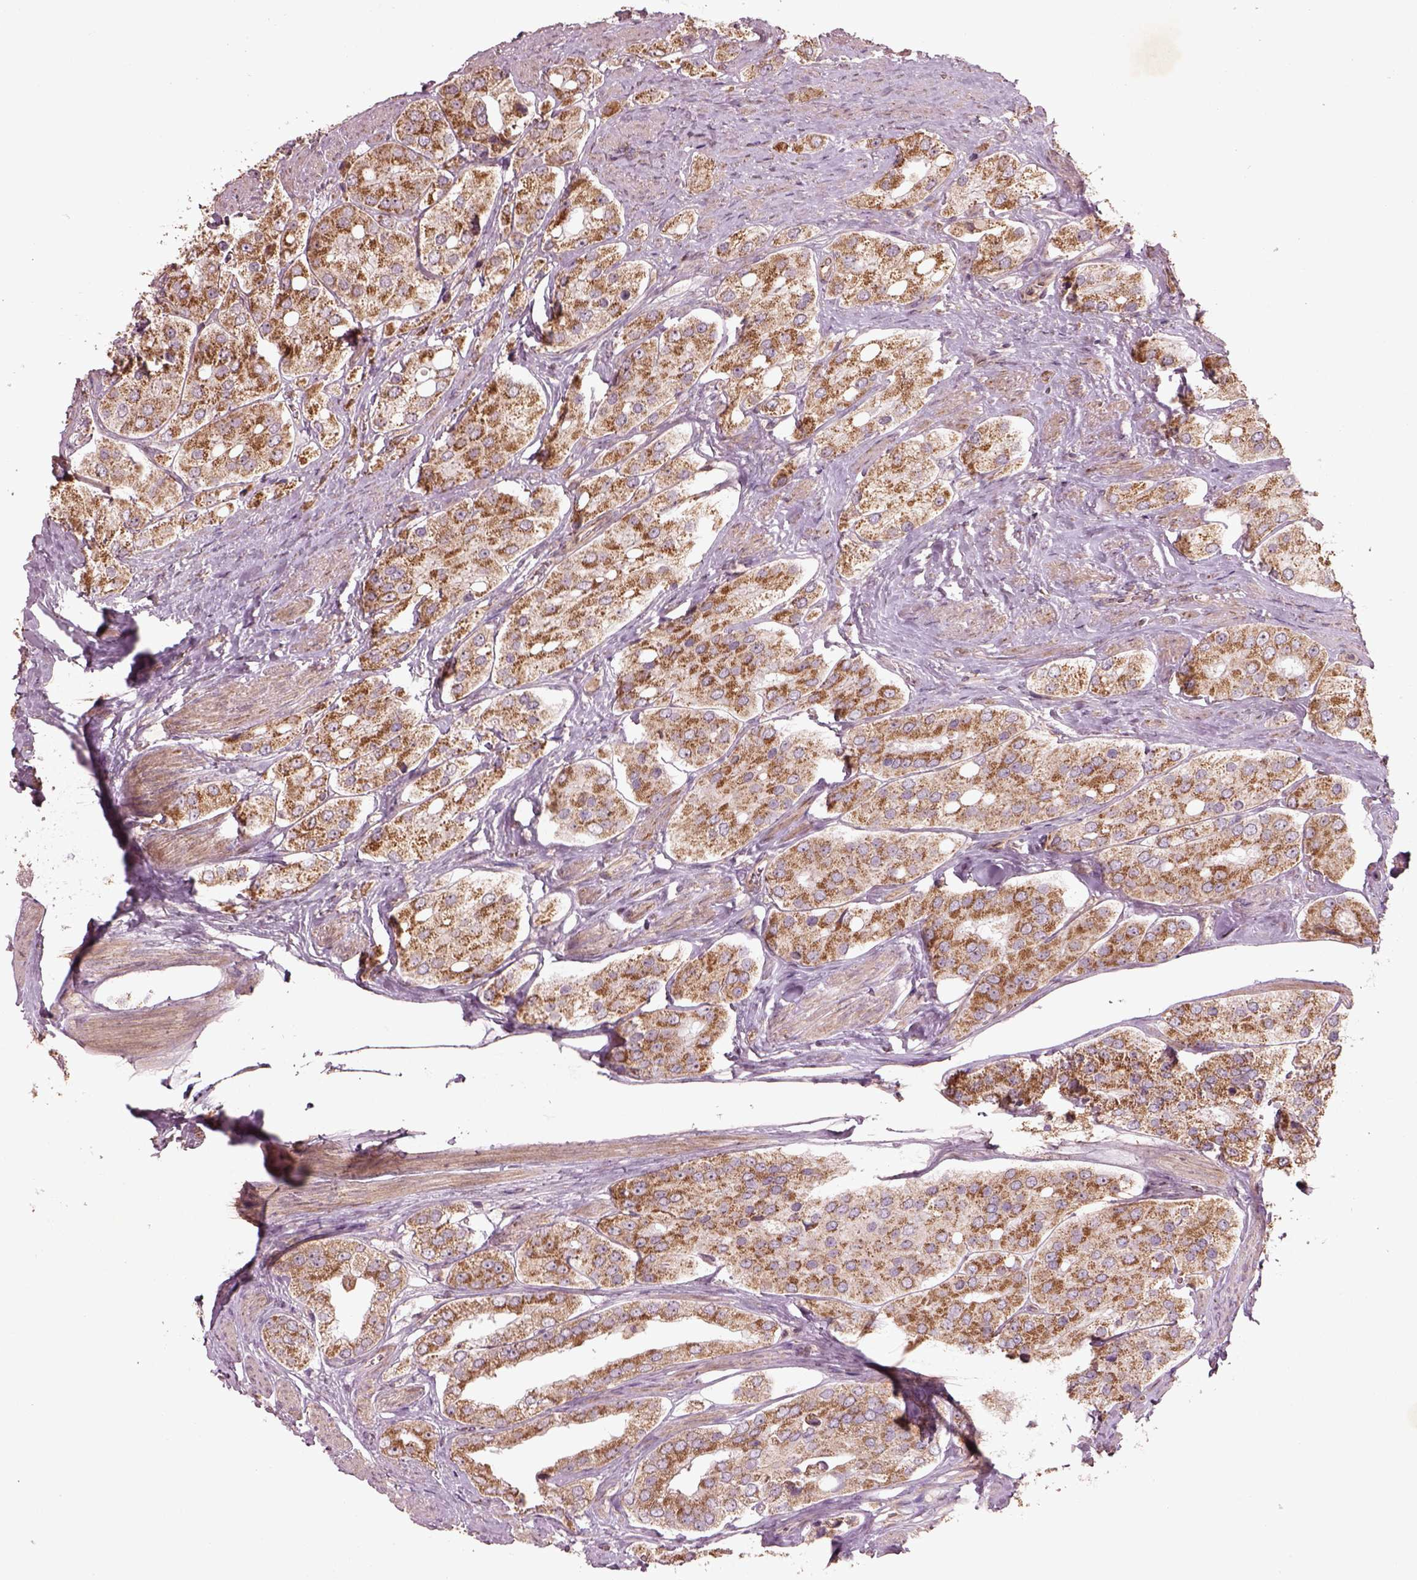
{"staining": {"intensity": "moderate", "quantity": ">75%", "location": "cytoplasmic/membranous"}, "tissue": "prostate cancer", "cell_type": "Tumor cells", "image_type": "cancer", "snomed": [{"axis": "morphology", "description": "Adenocarcinoma, Low grade"}, {"axis": "topography", "description": "Prostate"}], "caption": "Immunohistochemical staining of prostate adenocarcinoma (low-grade) demonstrates medium levels of moderate cytoplasmic/membranous expression in approximately >75% of tumor cells.", "gene": "SLC25A5", "patient": {"sex": "male", "age": 69}}